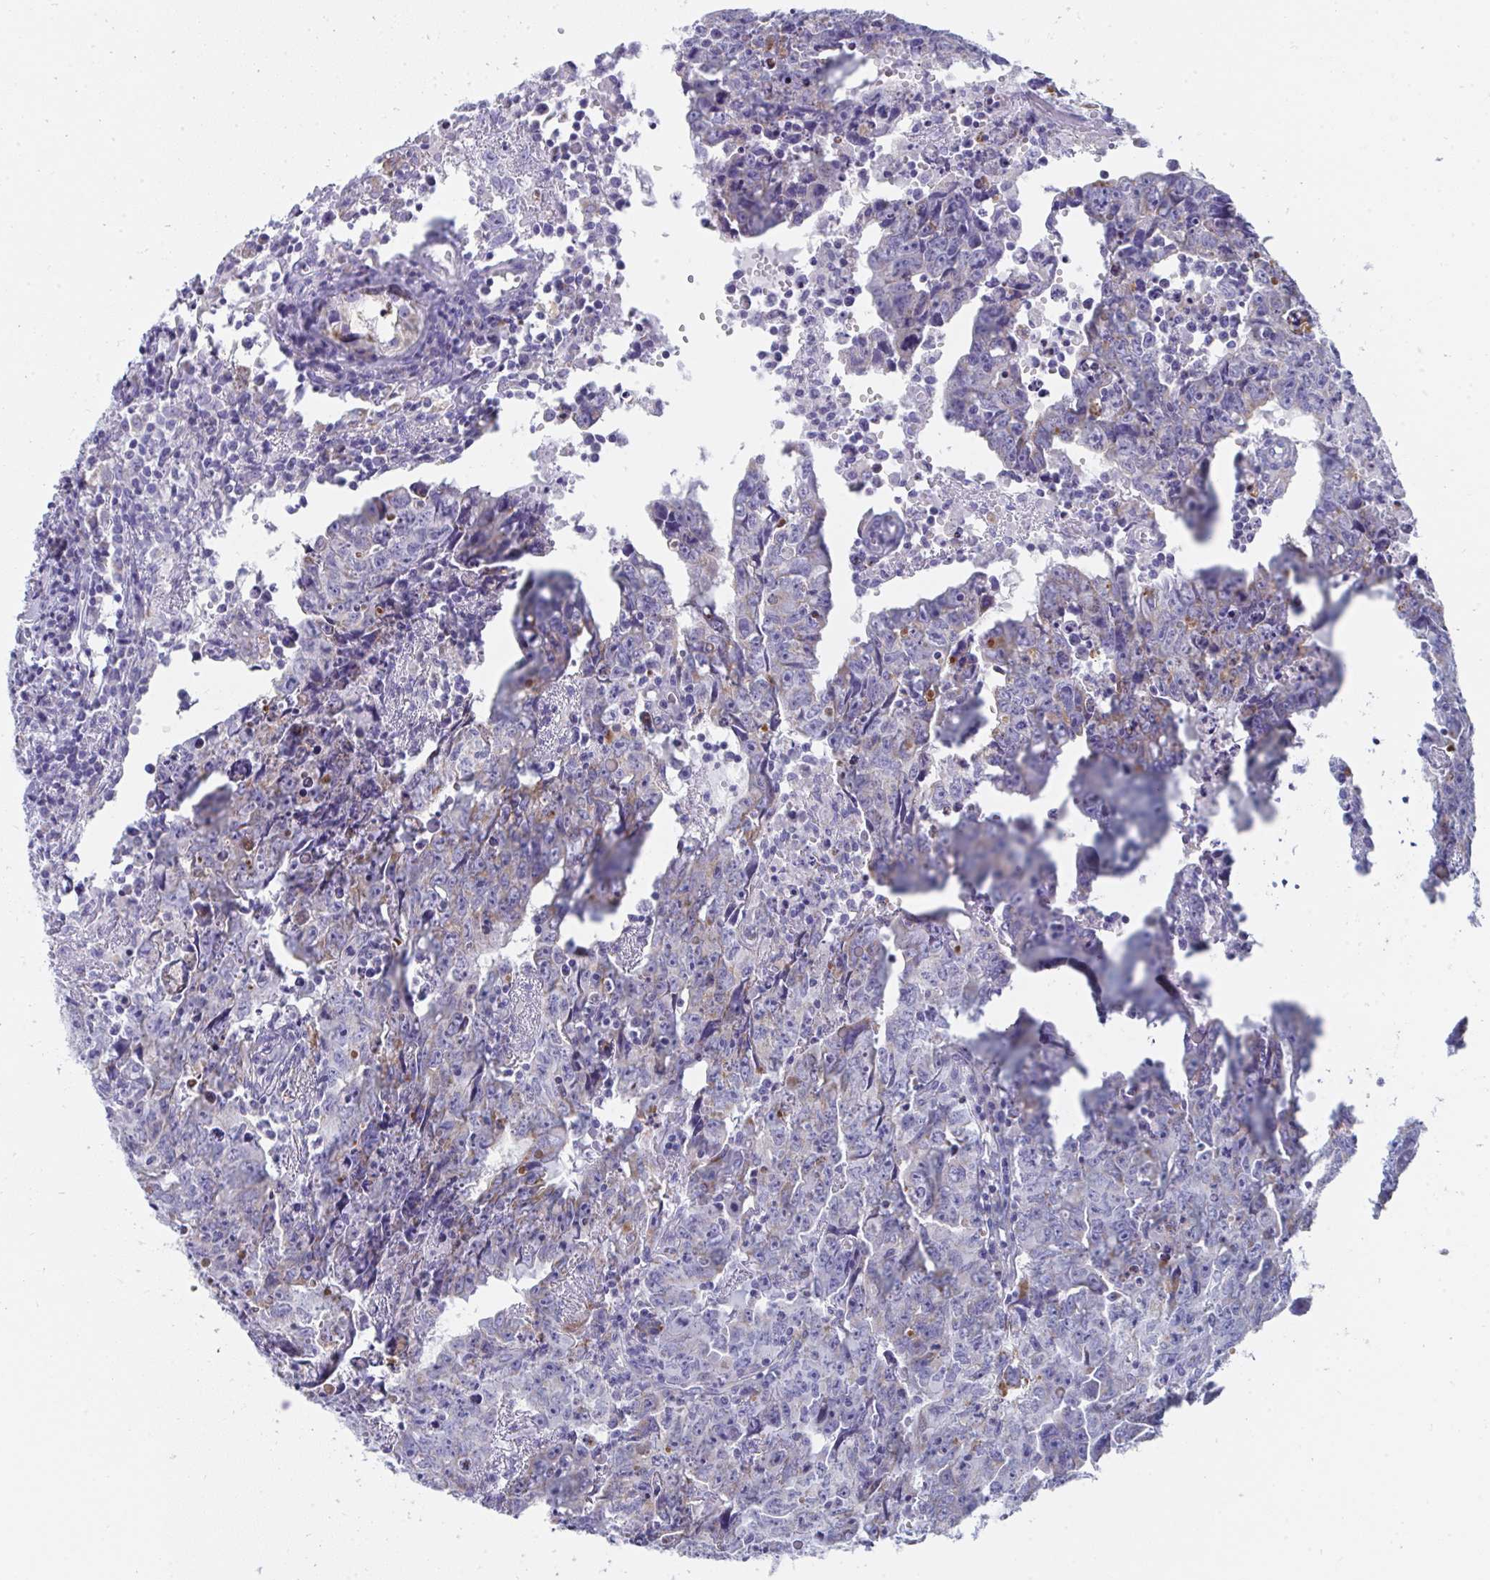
{"staining": {"intensity": "moderate", "quantity": "25%-75%", "location": "cytoplasmic/membranous"}, "tissue": "testis cancer", "cell_type": "Tumor cells", "image_type": "cancer", "snomed": [{"axis": "morphology", "description": "Carcinoma, Embryonal, NOS"}, {"axis": "topography", "description": "Testis"}], "caption": "IHC staining of testis cancer (embryonal carcinoma), which reveals medium levels of moderate cytoplasmic/membranous staining in about 25%-75% of tumor cells indicating moderate cytoplasmic/membranous protein staining. The staining was performed using DAB (3,3'-diaminobenzidine) (brown) for protein detection and nuclei were counterstained in hematoxylin (blue).", "gene": "AIFM1", "patient": {"sex": "male", "age": 22}}